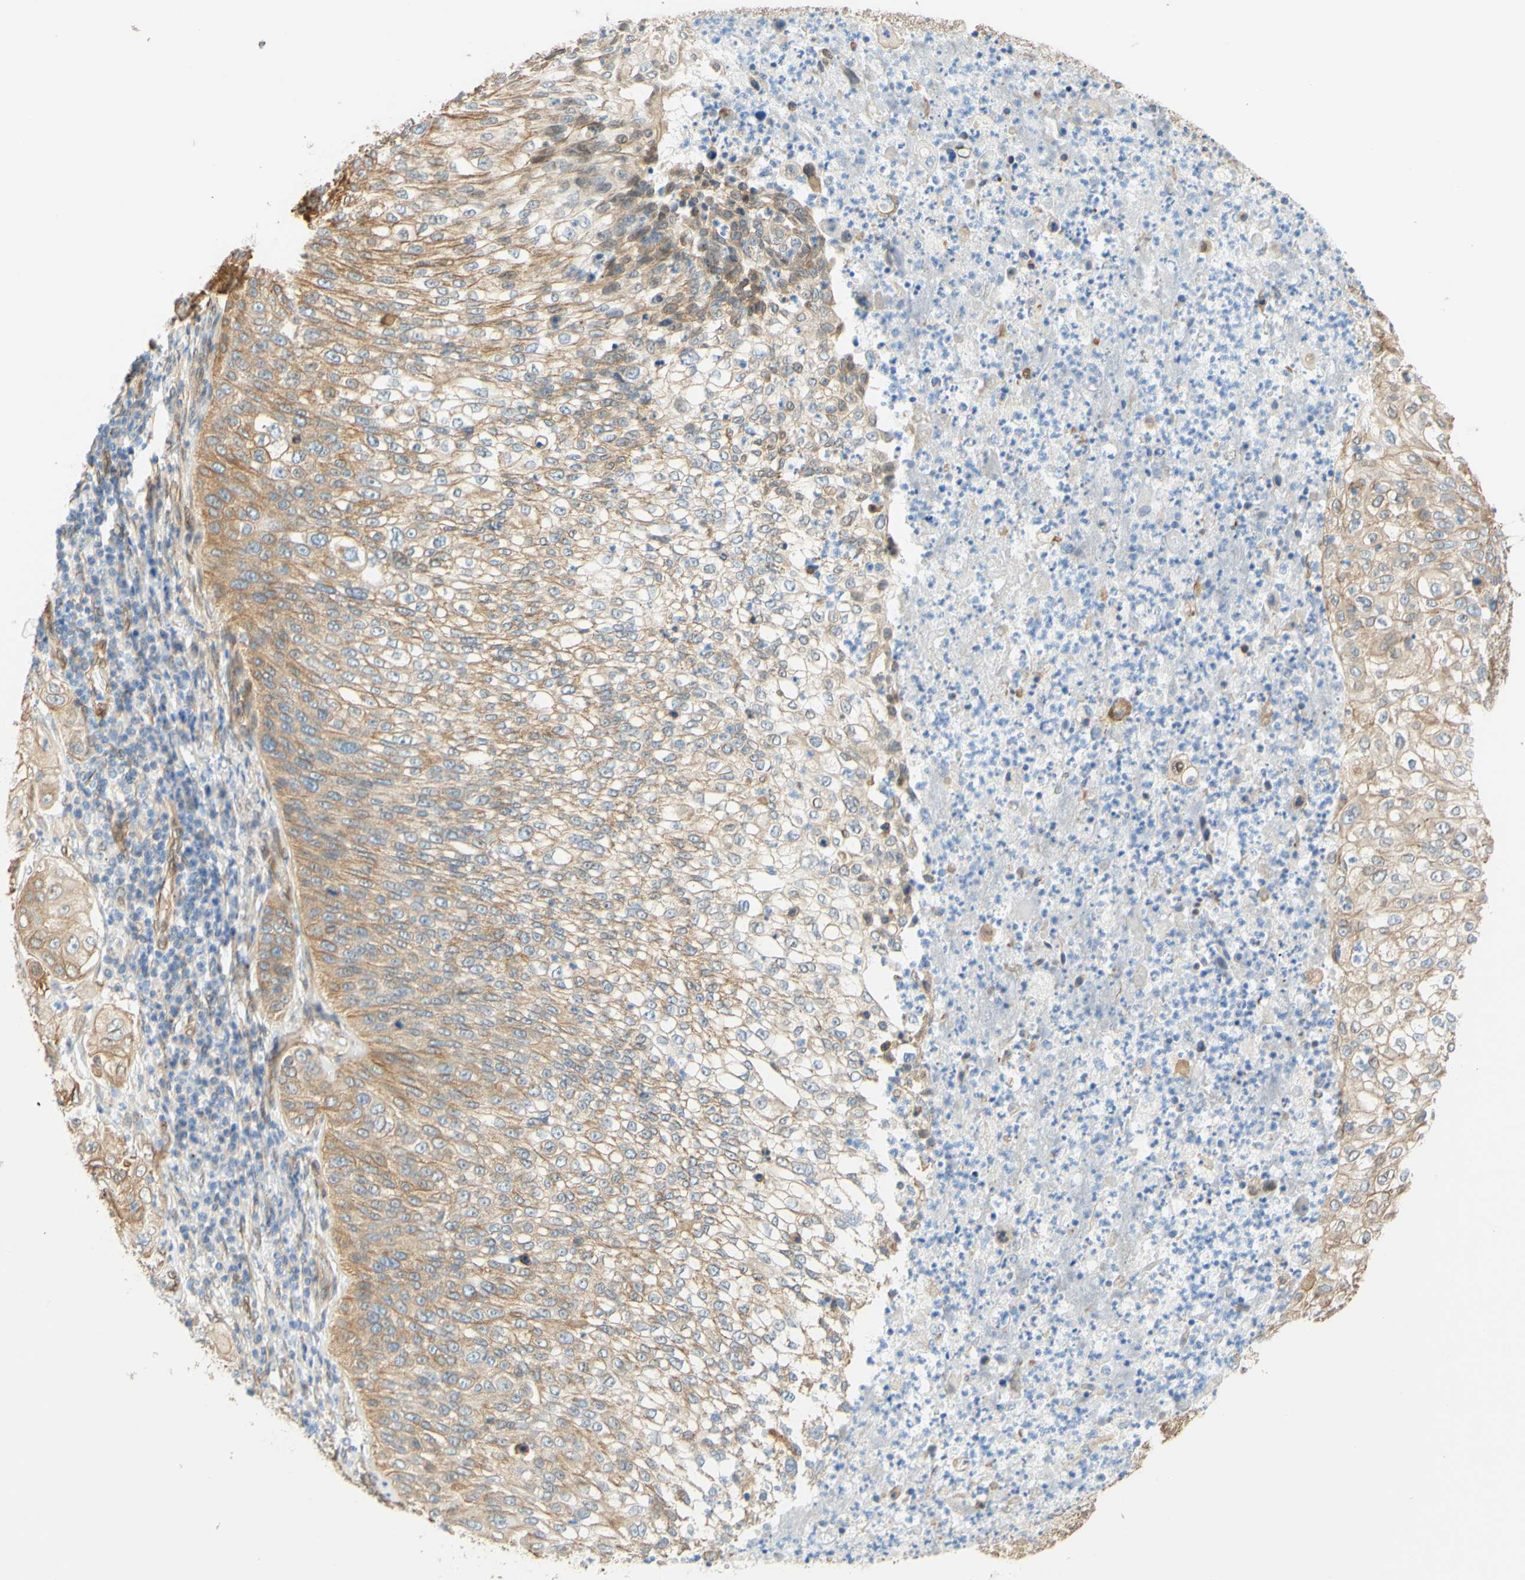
{"staining": {"intensity": "moderate", "quantity": ">75%", "location": "cytoplasmic/membranous"}, "tissue": "lung cancer", "cell_type": "Tumor cells", "image_type": "cancer", "snomed": [{"axis": "morphology", "description": "Inflammation, NOS"}, {"axis": "morphology", "description": "Squamous cell carcinoma, NOS"}, {"axis": "topography", "description": "Lymph node"}, {"axis": "topography", "description": "Soft tissue"}, {"axis": "topography", "description": "Lung"}], "caption": "Moderate cytoplasmic/membranous protein staining is identified in about >75% of tumor cells in lung squamous cell carcinoma.", "gene": "ENDOD1", "patient": {"sex": "male", "age": 66}}